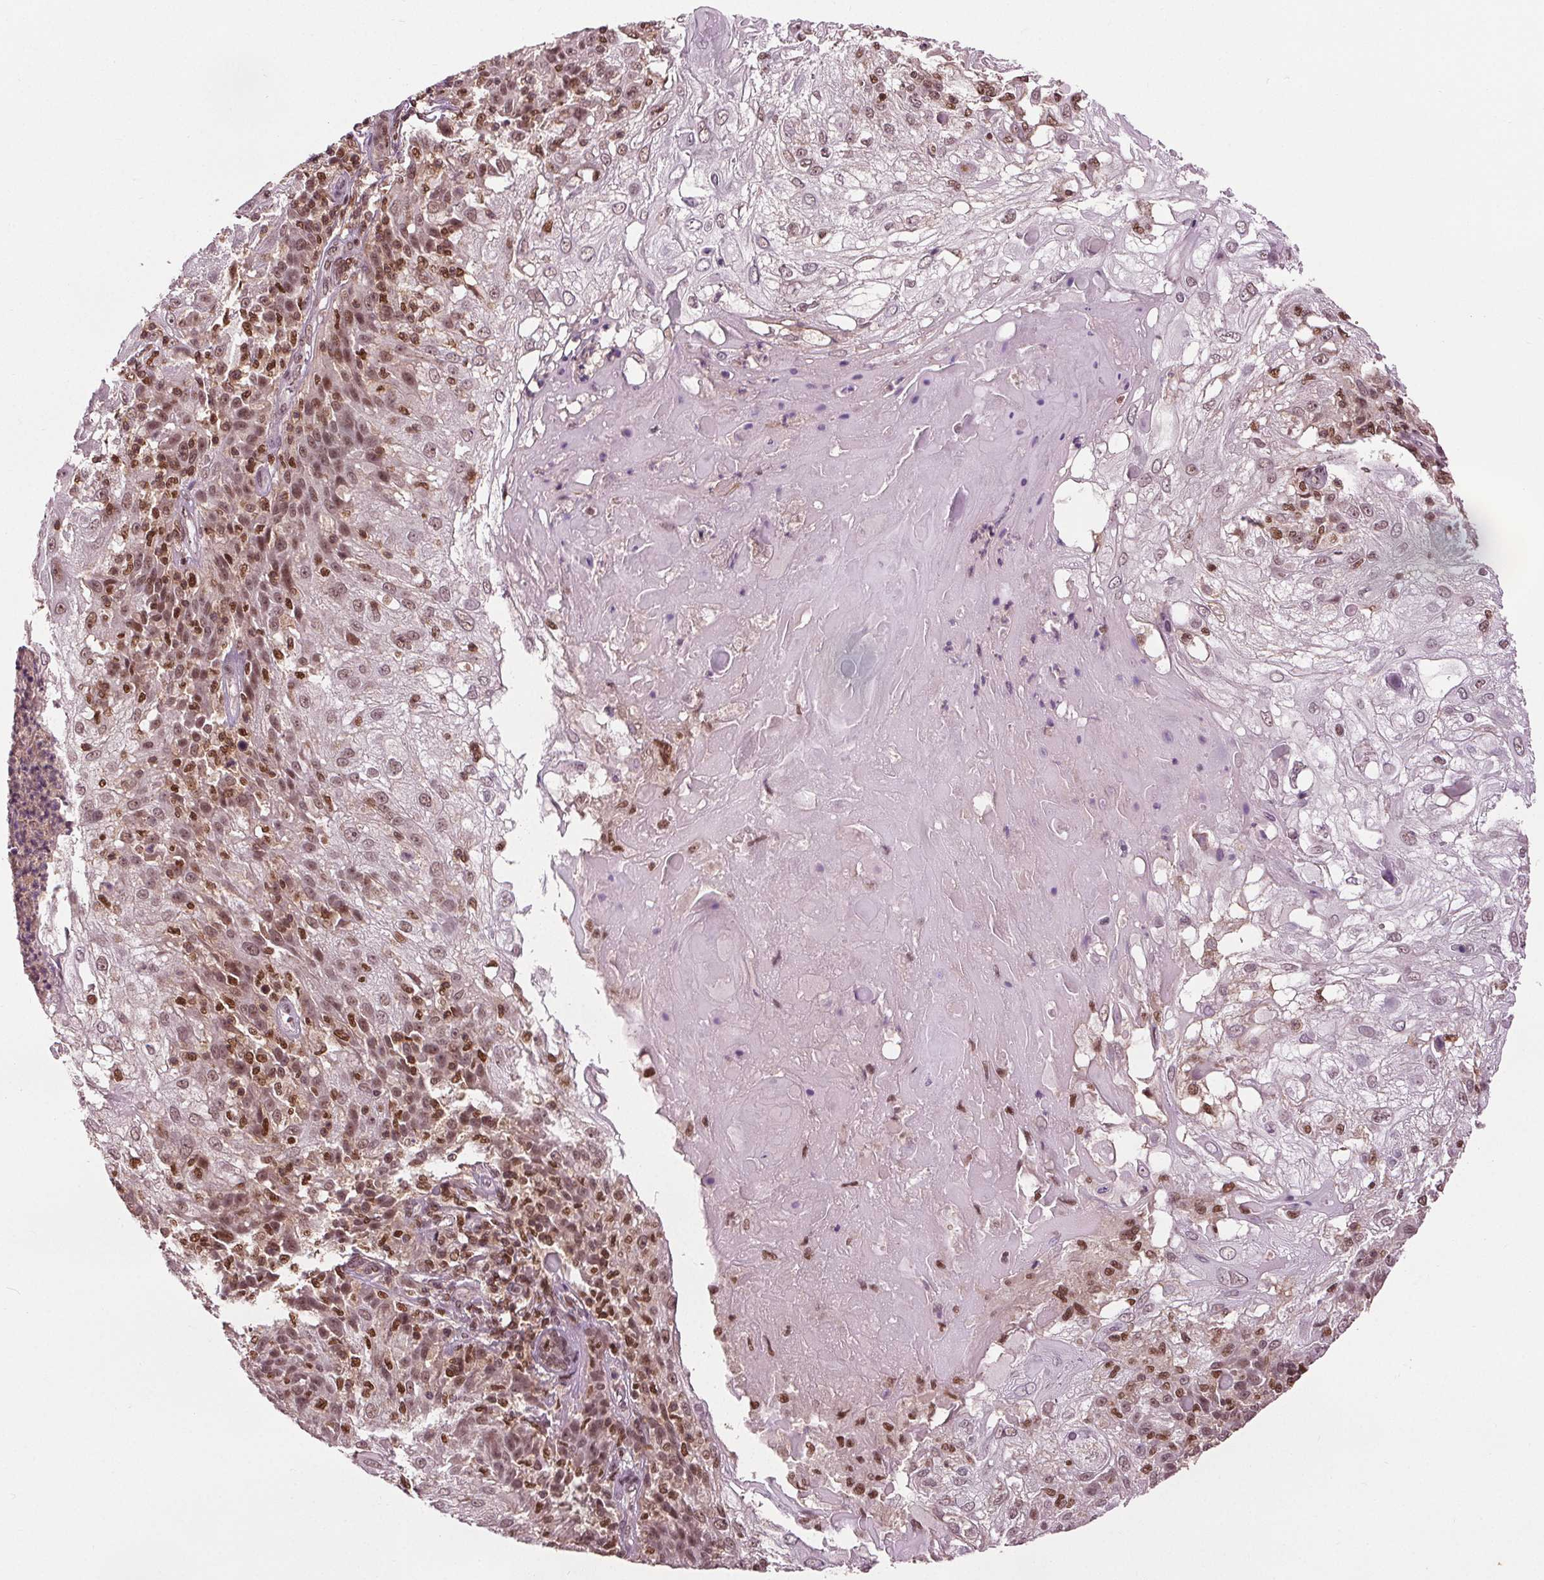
{"staining": {"intensity": "moderate", "quantity": "25%-75%", "location": "nuclear"}, "tissue": "skin cancer", "cell_type": "Tumor cells", "image_type": "cancer", "snomed": [{"axis": "morphology", "description": "Normal tissue, NOS"}, {"axis": "morphology", "description": "Squamous cell carcinoma, NOS"}, {"axis": "topography", "description": "Skin"}], "caption": "Moderate nuclear positivity is identified in approximately 25%-75% of tumor cells in skin cancer. The staining is performed using DAB brown chromogen to label protein expression. The nuclei are counter-stained blue using hematoxylin.", "gene": "DDX11", "patient": {"sex": "female", "age": 83}}